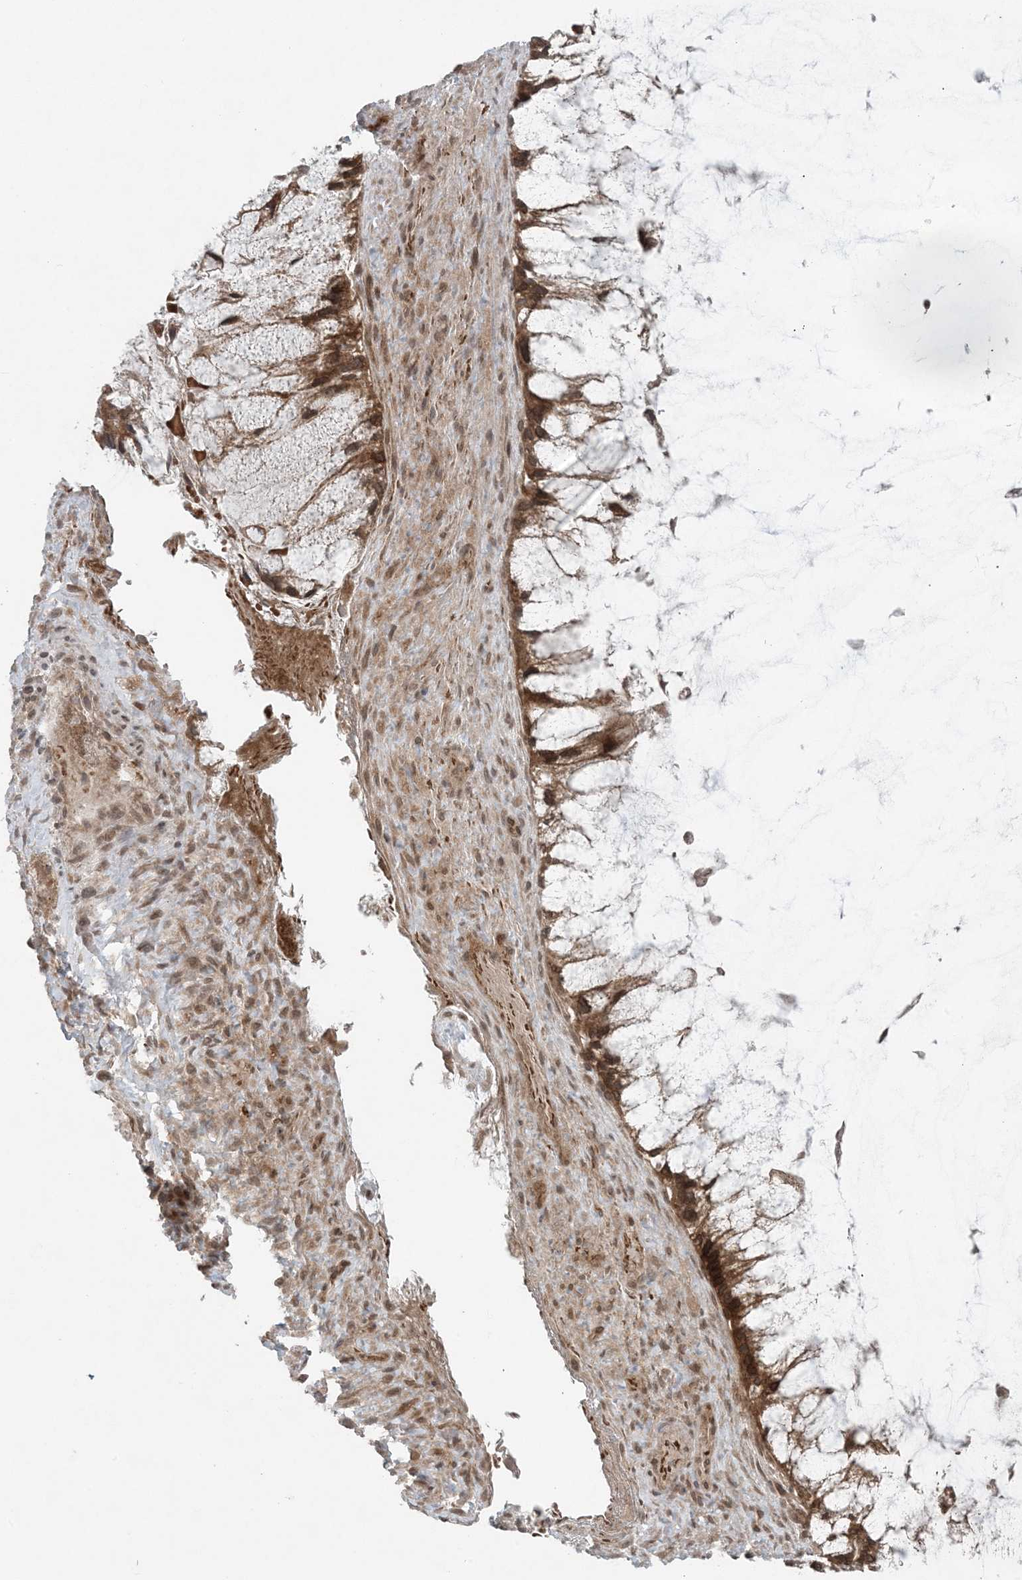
{"staining": {"intensity": "strong", "quantity": ">75%", "location": "cytoplasmic/membranous"}, "tissue": "ovarian cancer", "cell_type": "Tumor cells", "image_type": "cancer", "snomed": [{"axis": "morphology", "description": "Cystadenocarcinoma, mucinous, NOS"}, {"axis": "topography", "description": "Ovary"}], "caption": "Immunohistochemistry (IHC) photomicrograph of neoplastic tissue: human ovarian cancer (mucinous cystadenocarcinoma) stained using immunohistochemistry displays high levels of strong protein expression localized specifically in the cytoplasmic/membranous of tumor cells, appearing as a cytoplasmic/membranous brown color.", "gene": "DDX19B", "patient": {"sex": "female", "age": 37}}